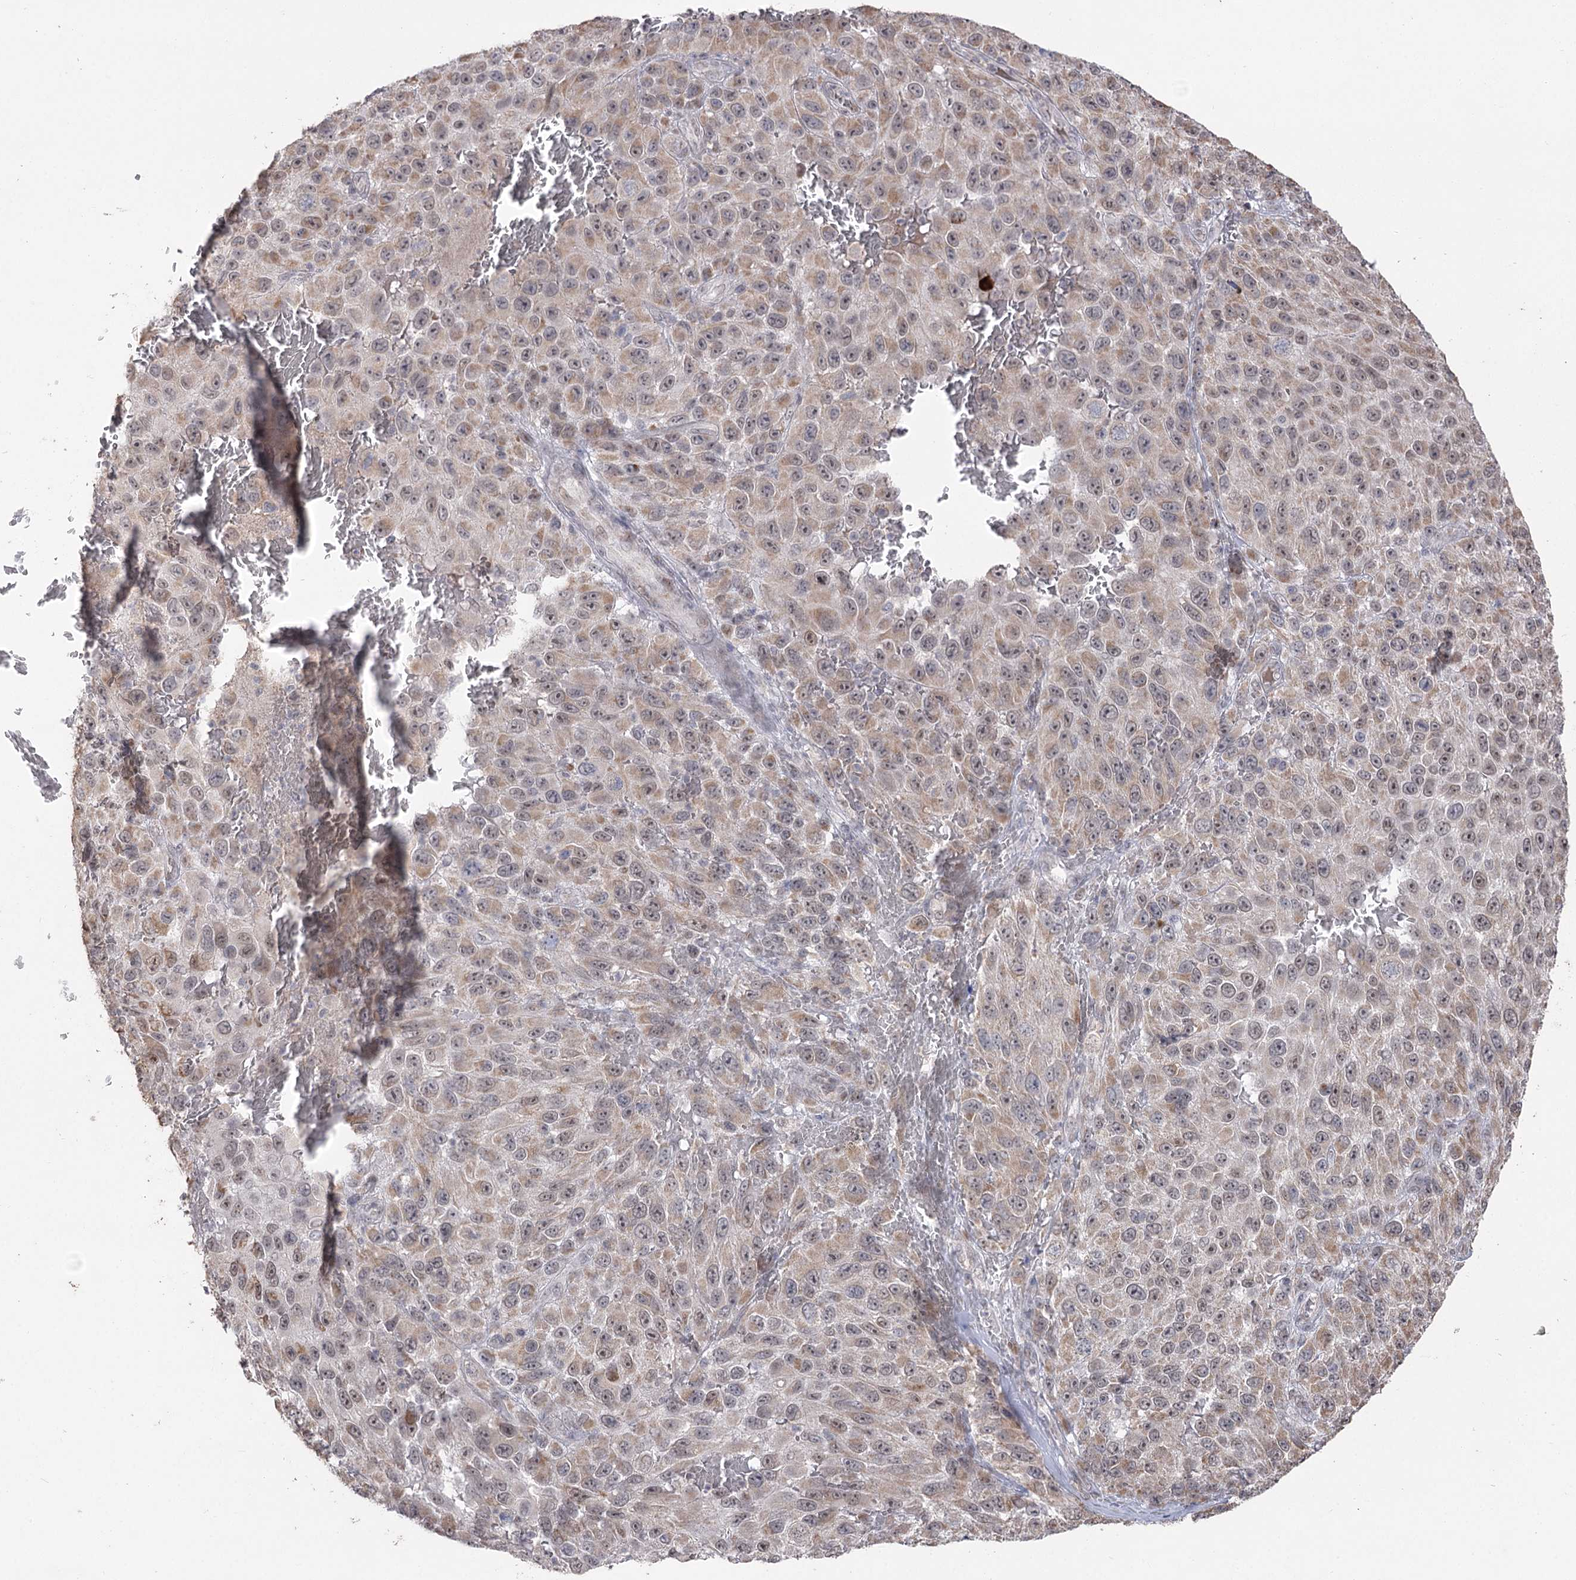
{"staining": {"intensity": "weak", "quantity": "<25%", "location": "cytoplasmic/membranous"}, "tissue": "melanoma", "cell_type": "Tumor cells", "image_type": "cancer", "snomed": [{"axis": "morphology", "description": "Malignant melanoma, NOS"}, {"axis": "topography", "description": "Skin"}], "caption": "Immunohistochemistry photomicrograph of melanoma stained for a protein (brown), which exhibits no staining in tumor cells.", "gene": "RUFY4", "patient": {"sex": "female", "age": 96}}